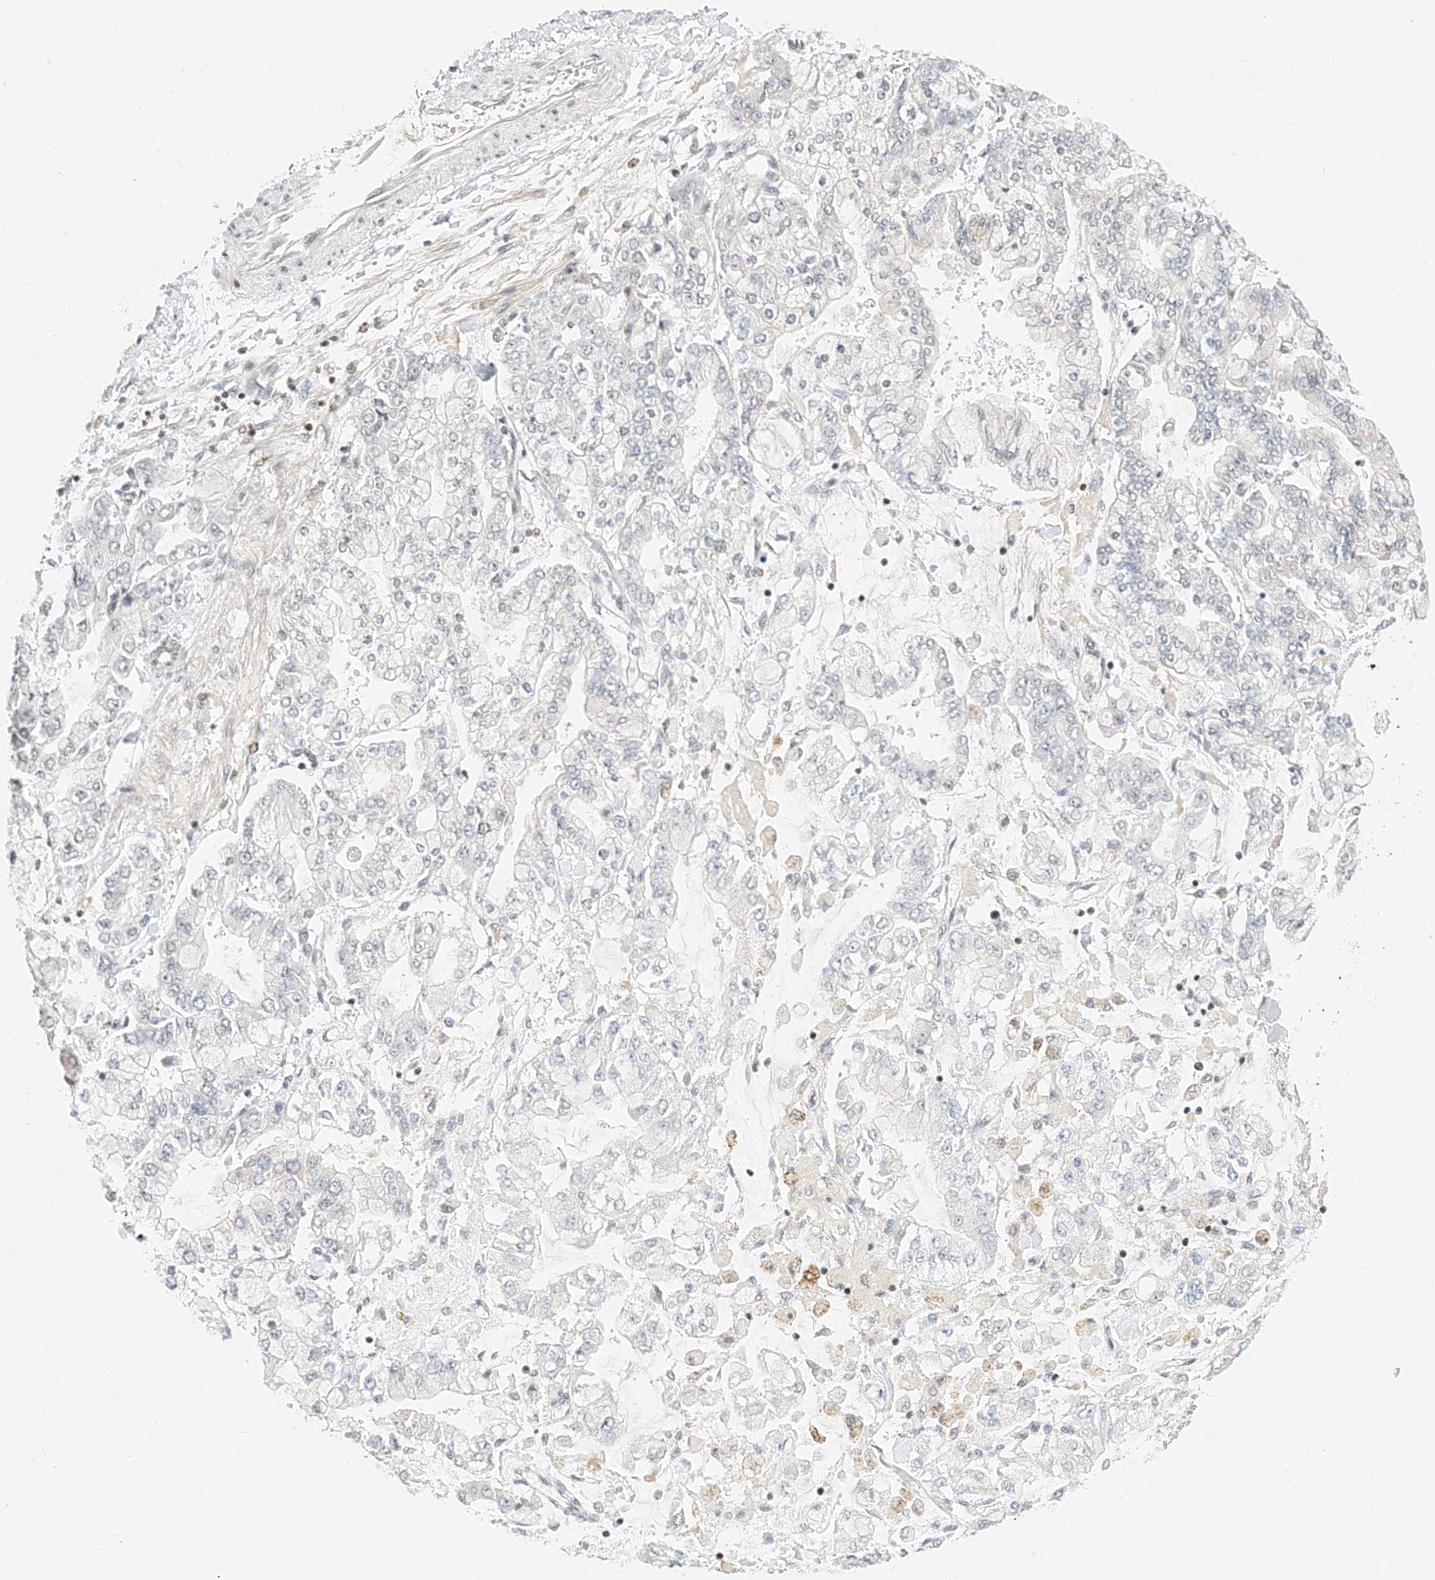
{"staining": {"intensity": "negative", "quantity": "none", "location": "none"}, "tissue": "stomach cancer", "cell_type": "Tumor cells", "image_type": "cancer", "snomed": [{"axis": "morphology", "description": "Normal tissue, NOS"}, {"axis": "morphology", "description": "Adenocarcinoma, NOS"}, {"axis": "topography", "description": "Stomach, upper"}, {"axis": "topography", "description": "Stomach"}], "caption": "This is a photomicrograph of immunohistochemistry (IHC) staining of adenocarcinoma (stomach), which shows no staining in tumor cells. (DAB immunohistochemistry visualized using brightfield microscopy, high magnification).", "gene": "NRF1", "patient": {"sex": "male", "age": 76}}